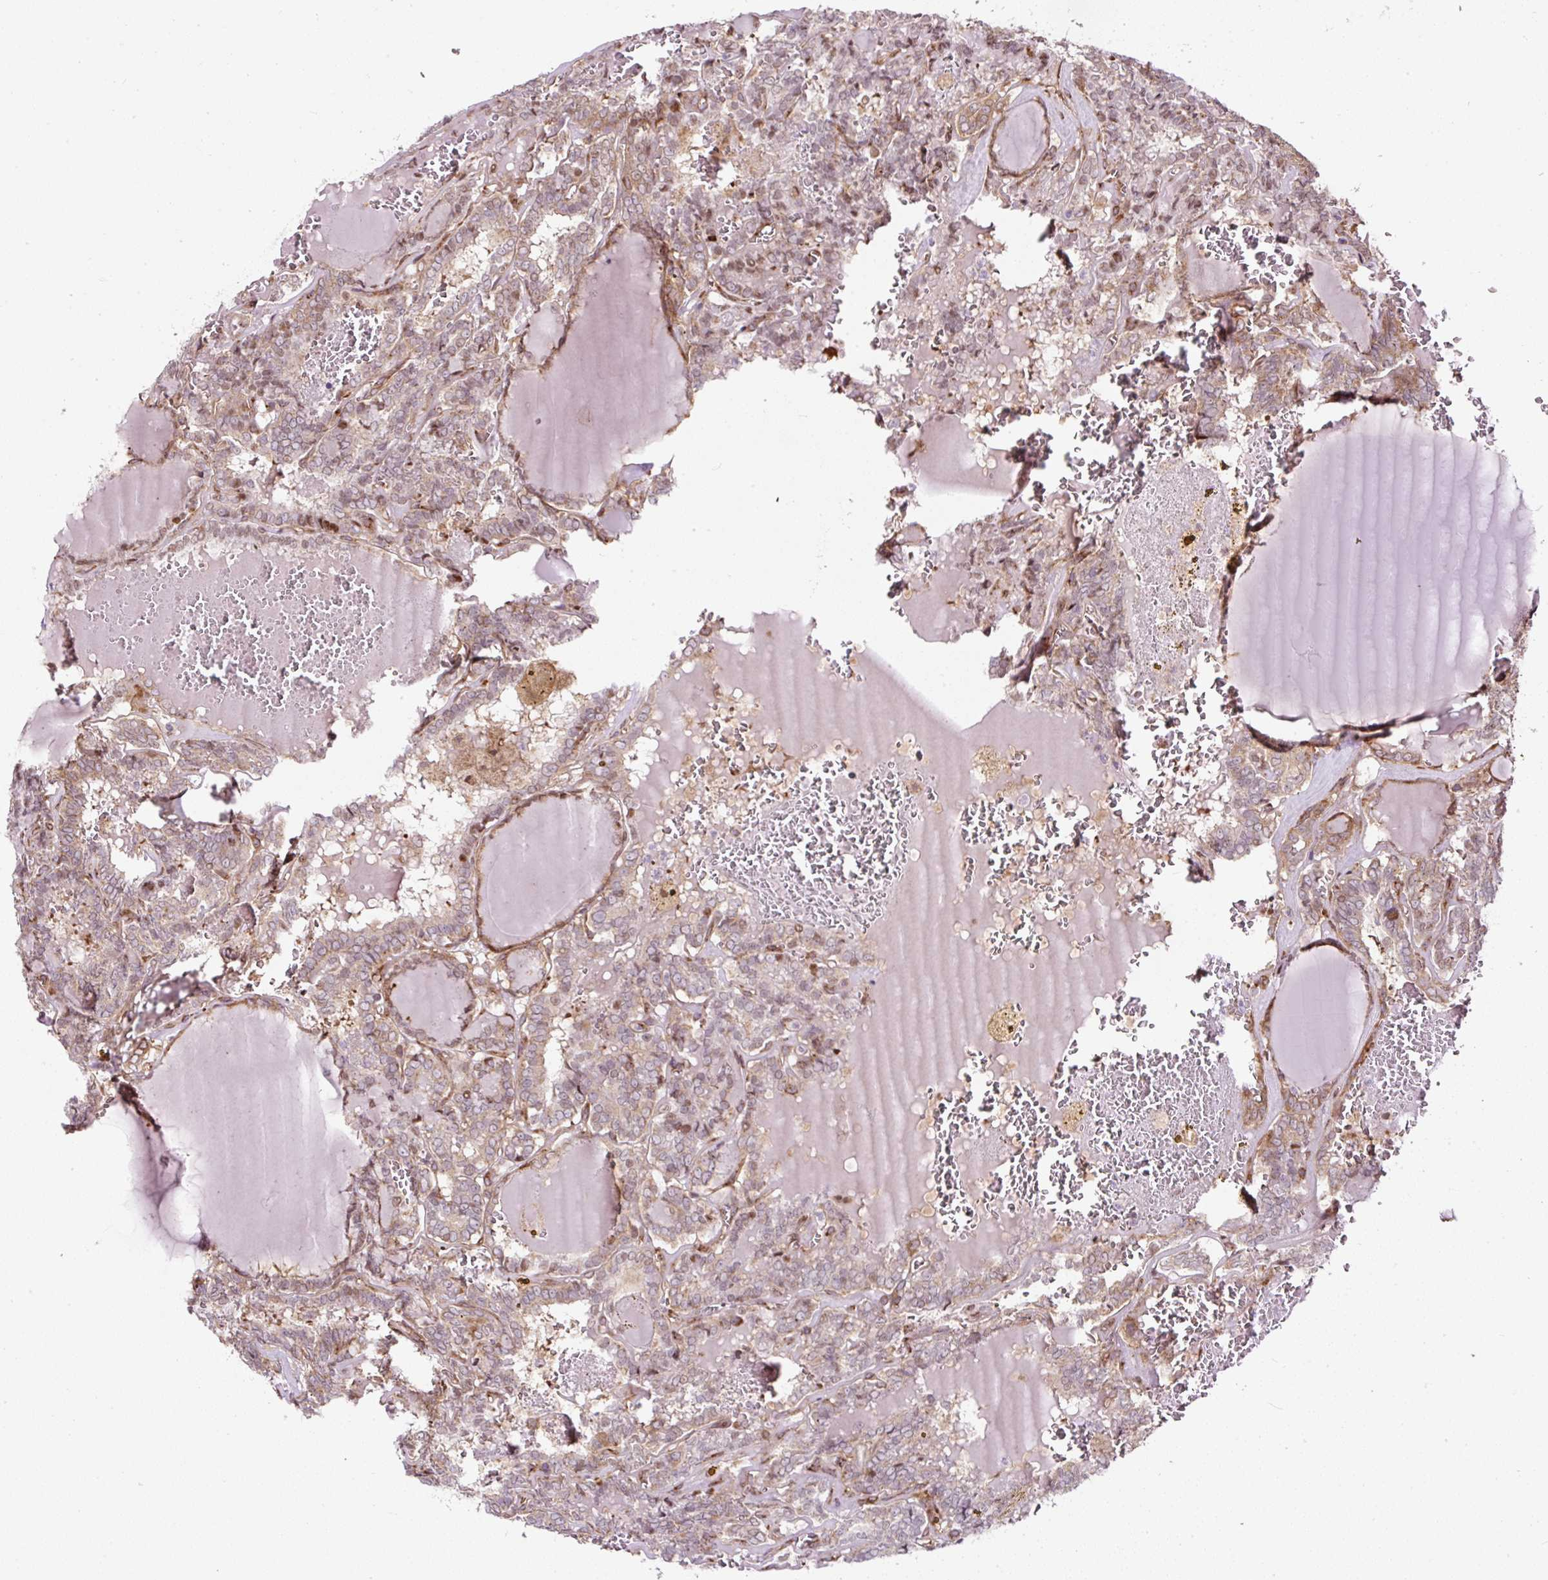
{"staining": {"intensity": "moderate", "quantity": "25%-75%", "location": "cytoplasmic/membranous"}, "tissue": "thyroid cancer", "cell_type": "Tumor cells", "image_type": "cancer", "snomed": [{"axis": "morphology", "description": "Papillary adenocarcinoma, NOS"}, {"axis": "topography", "description": "Thyroid gland"}], "caption": "Thyroid papillary adenocarcinoma tissue demonstrates moderate cytoplasmic/membranous positivity in about 25%-75% of tumor cells, visualized by immunohistochemistry. (DAB IHC with brightfield microscopy, high magnification).", "gene": "KDM4E", "patient": {"sex": "female", "age": 72}}